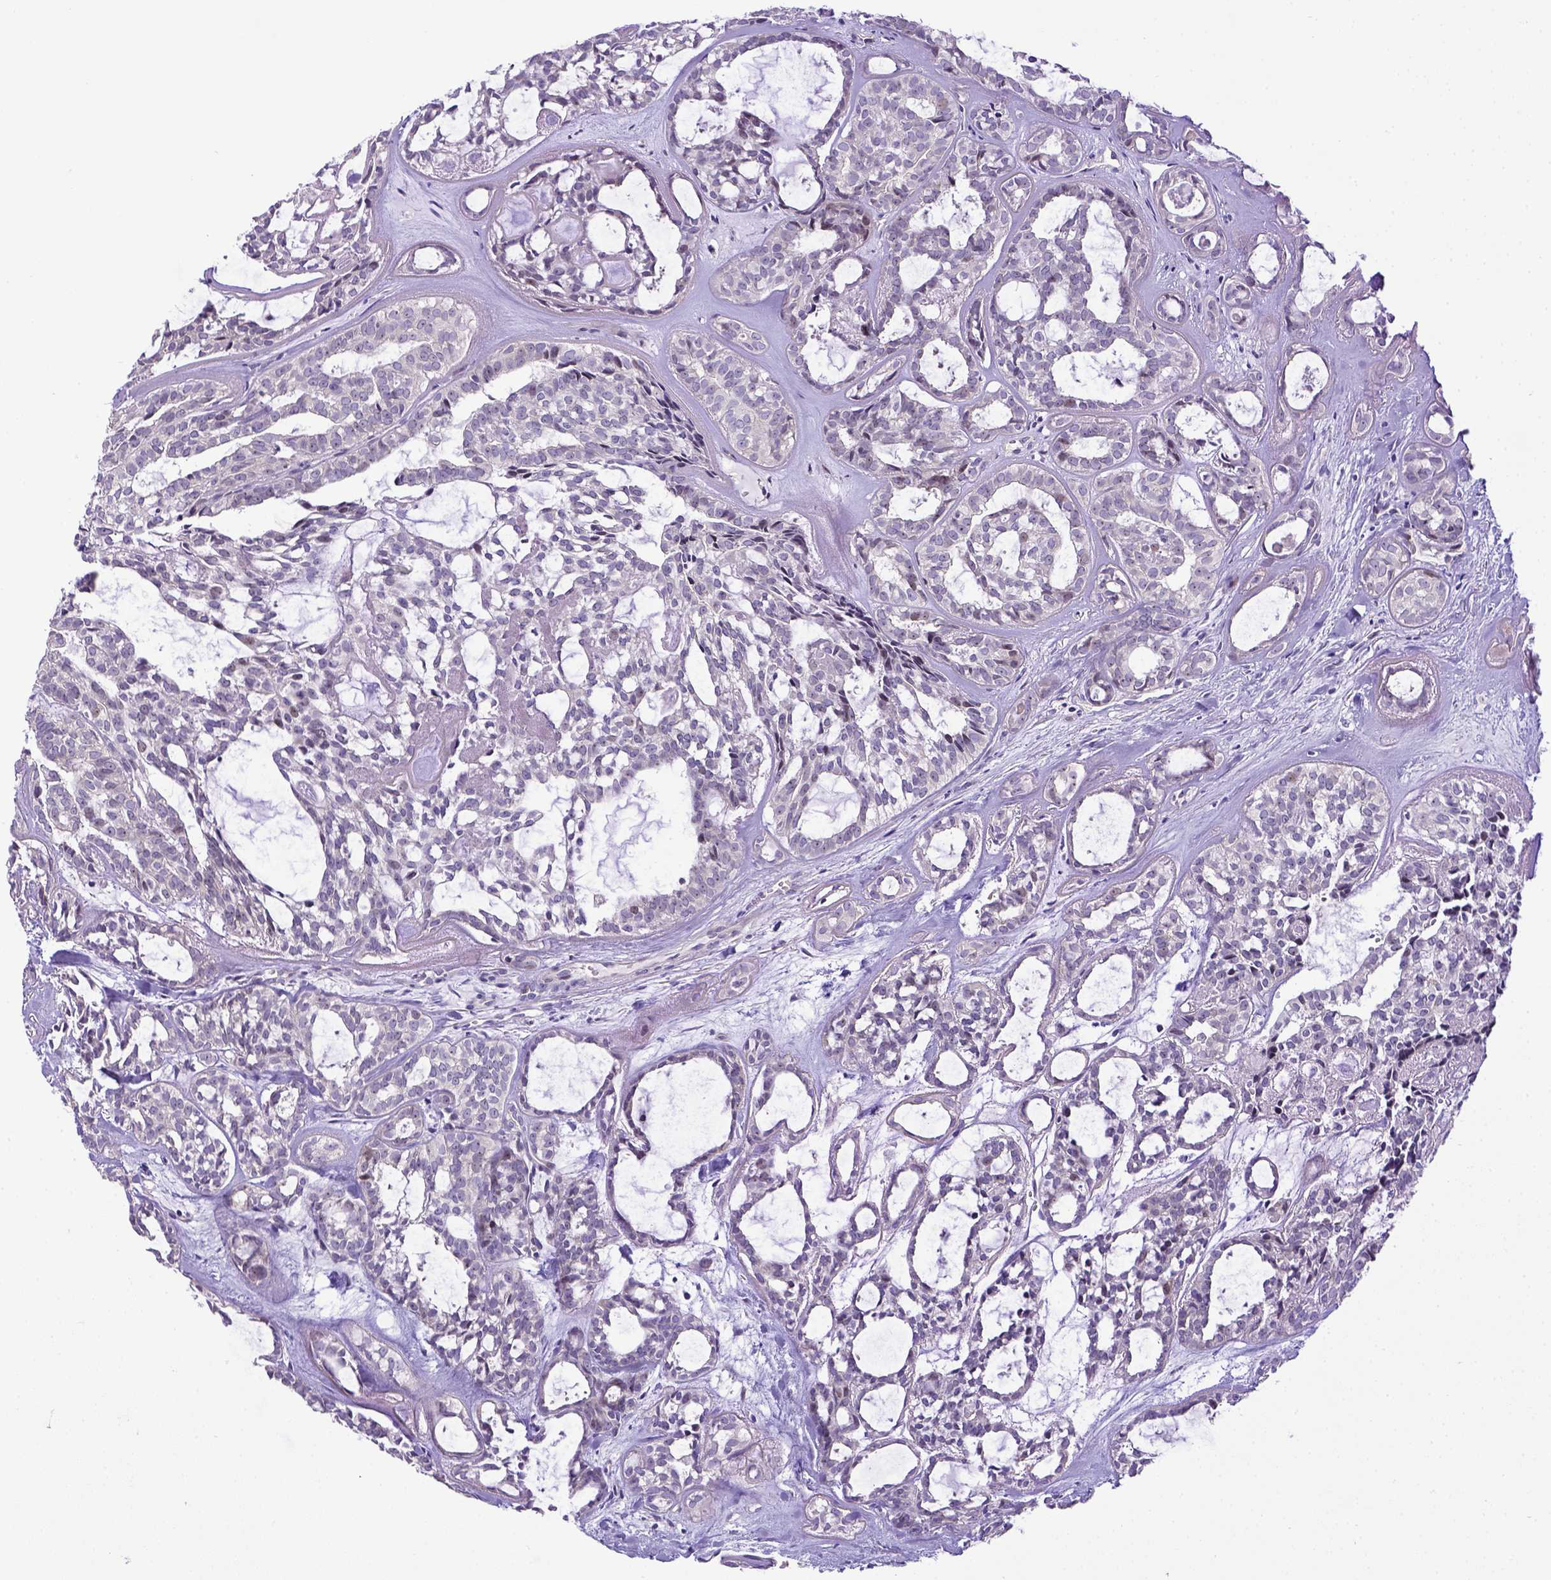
{"staining": {"intensity": "negative", "quantity": "none", "location": "none"}, "tissue": "head and neck cancer", "cell_type": "Tumor cells", "image_type": "cancer", "snomed": [{"axis": "morphology", "description": "Adenocarcinoma, NOS"}, {"axis": "topography", "description": "Head-Neck"}], "caption": "Tumor cells show no significant protein staining in head and neck cancer (adenocarcinoma).", "gene": "CD40", "patient": {"sex": "female", "age": 62}}